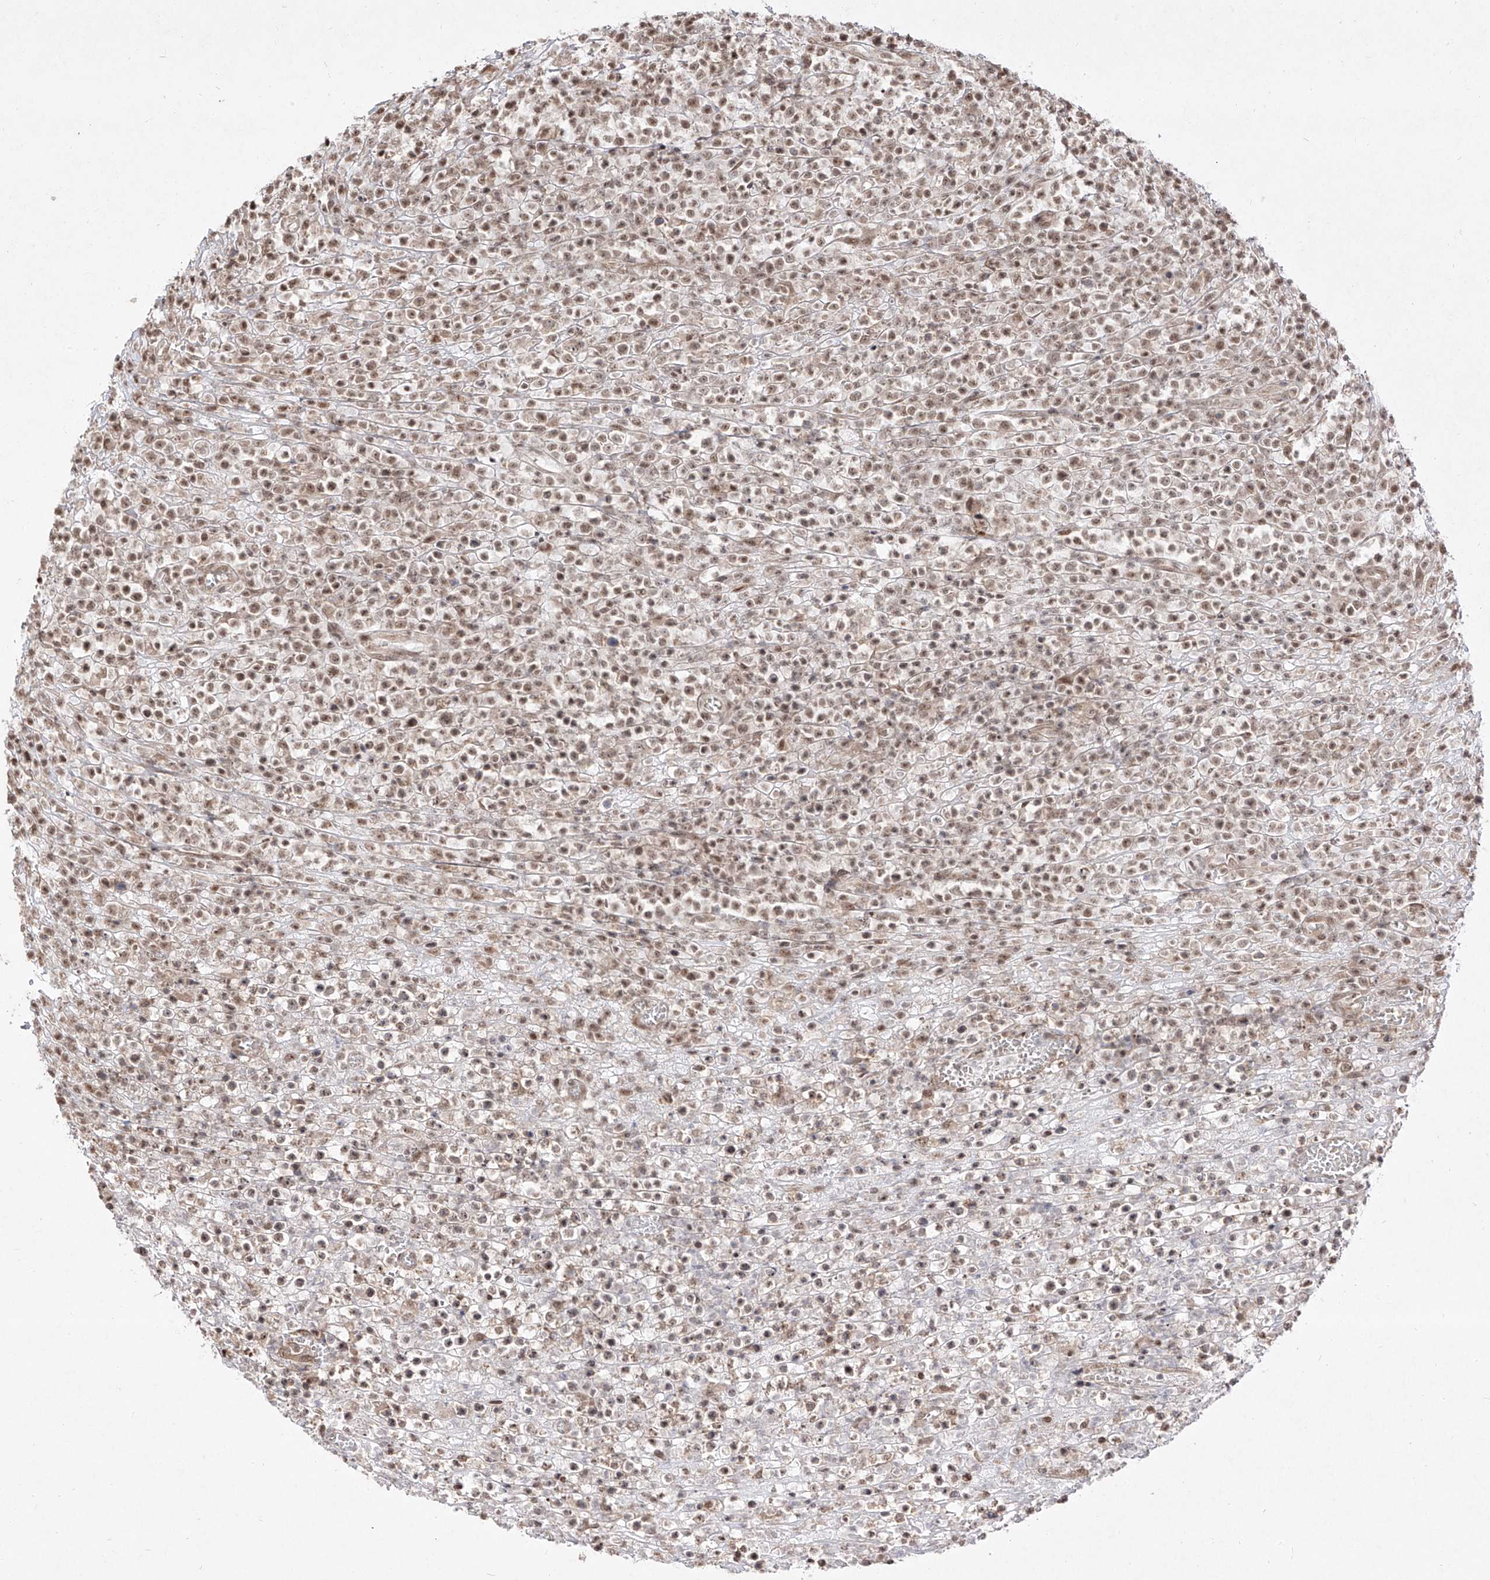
{"staining": {"intensity": "moderate", "quantity": ">75%", "location": "nuclear"}, "tissue": "lymphoma", "cell_type": "Tumor cells", "image_type": "cancer", "snomed": [{"axis": "morphology", "description": "Malignant lymphoma, non-Hodgkin's type, High grade"}, {"axis": "topography", "description": "Colon"}], "caption": "Immunohistochemistry (IHC) staining of high-grade malignant lymphoma, non-Hodgkin's type, which exhibits medium levels of moderate nuclear staining in approximately >75% of tumor cells indicating moderate nuclear protein positivity. The staining was performed using DAB (3,3'-diaminobenzidine) (brown) for protein detection and nuclei were counterstained in hematoxylin (blue).", "gene": "SNRNP27", "patient": {"sex": "female", "age": 53}}